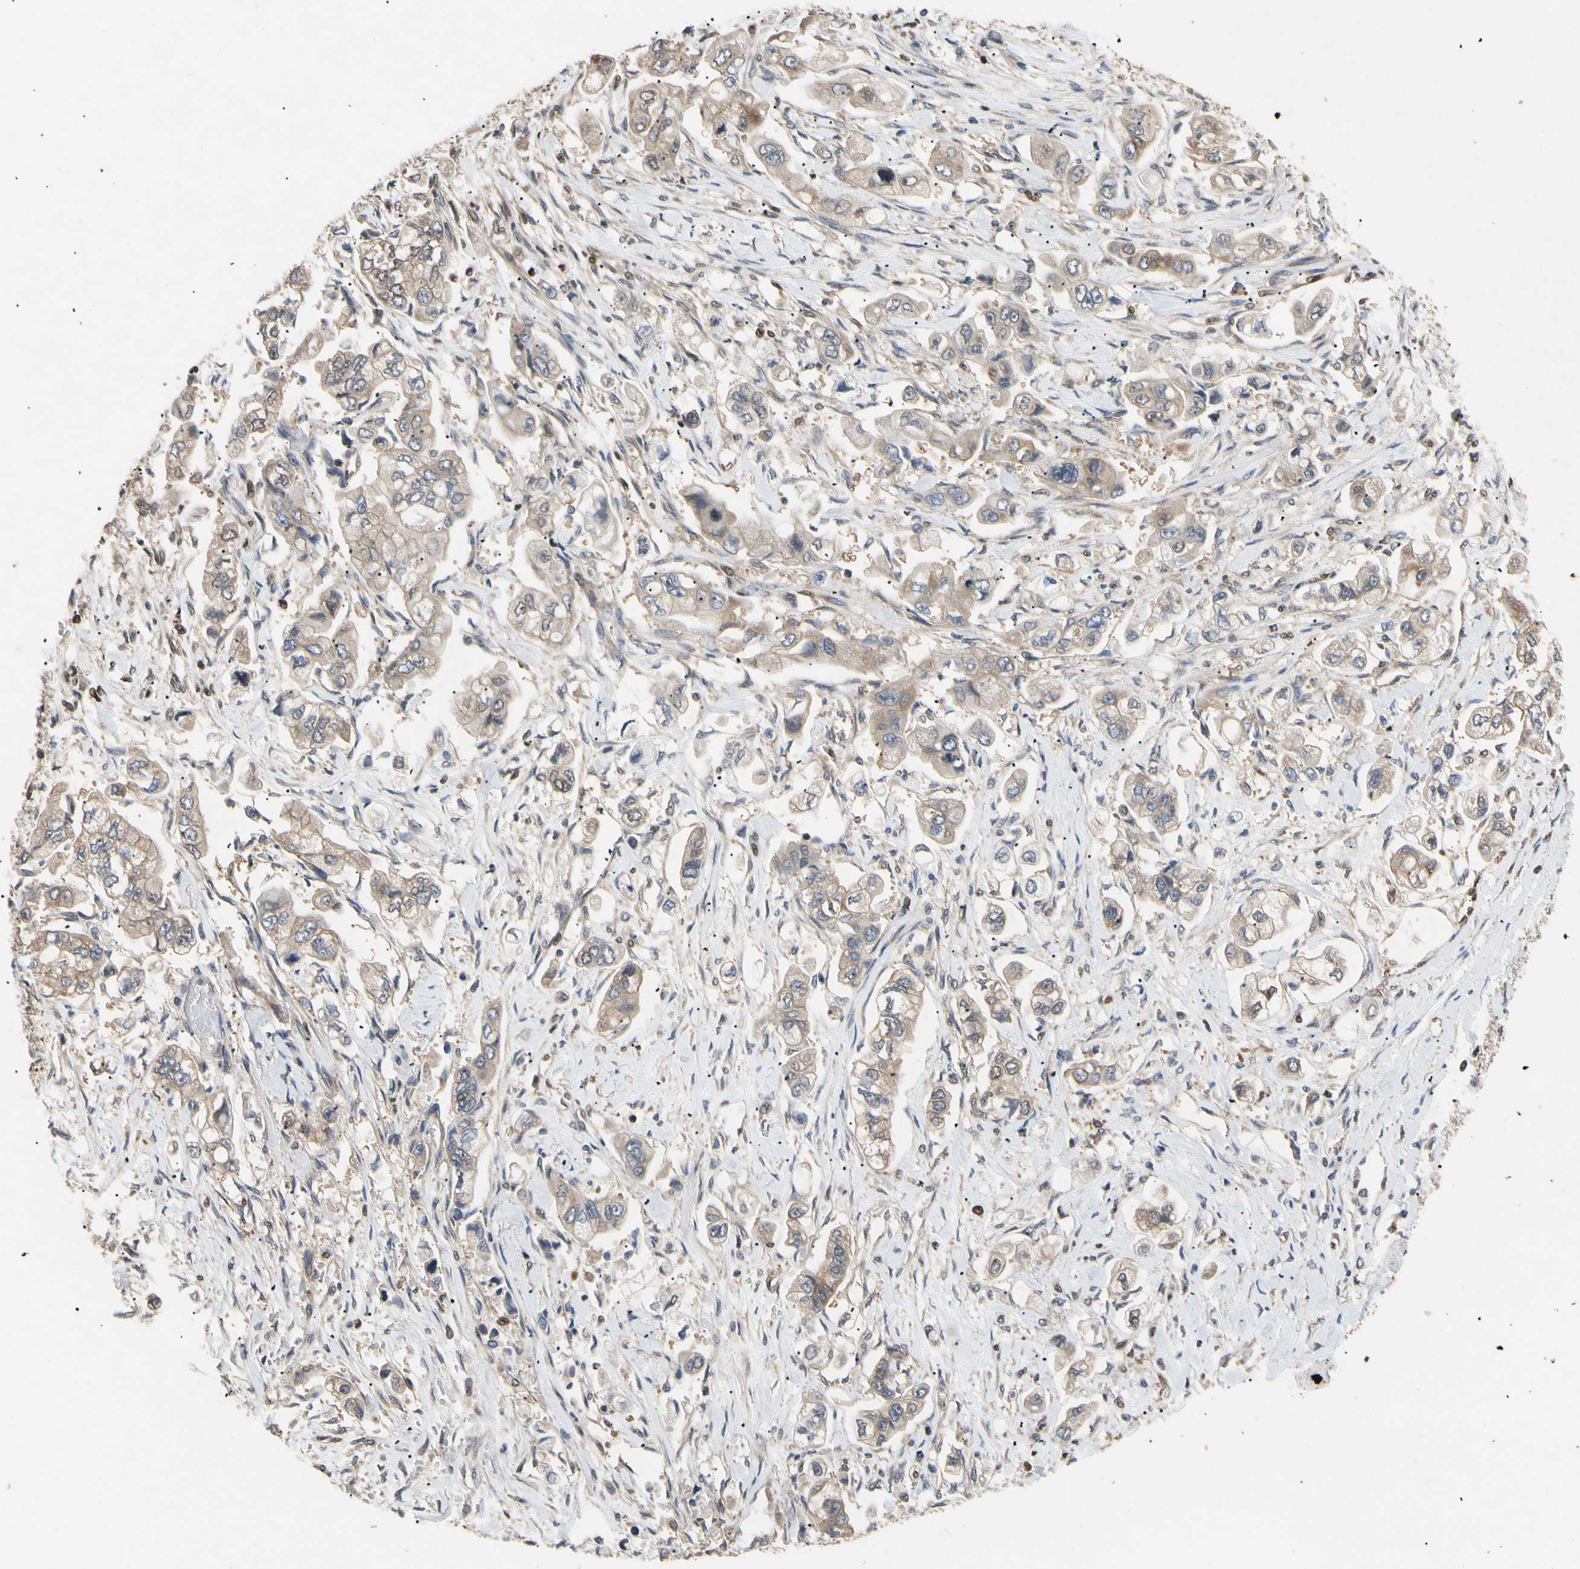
{"staining": {"intensity": "weak", "quantity": "25%-75%", "location": "cytoplasmic/membranous"}, "tissue": "stomach cancer", "cell_type": "Tumor cells", "image_type": "cancer", "snomed": [{"axis": "morphology", "description": "Adenocarcinoma, NOS"}, {"axis": "topography", "description": "Stomach"}], "caption": "Tumor cells show low levels of weak cytoplasmic/membranous staining in about 25%-75% of cells in stomach adenocarcinoma.", "gene": "EIF1AX", "patient": {"sex": "male", "age": 62}}